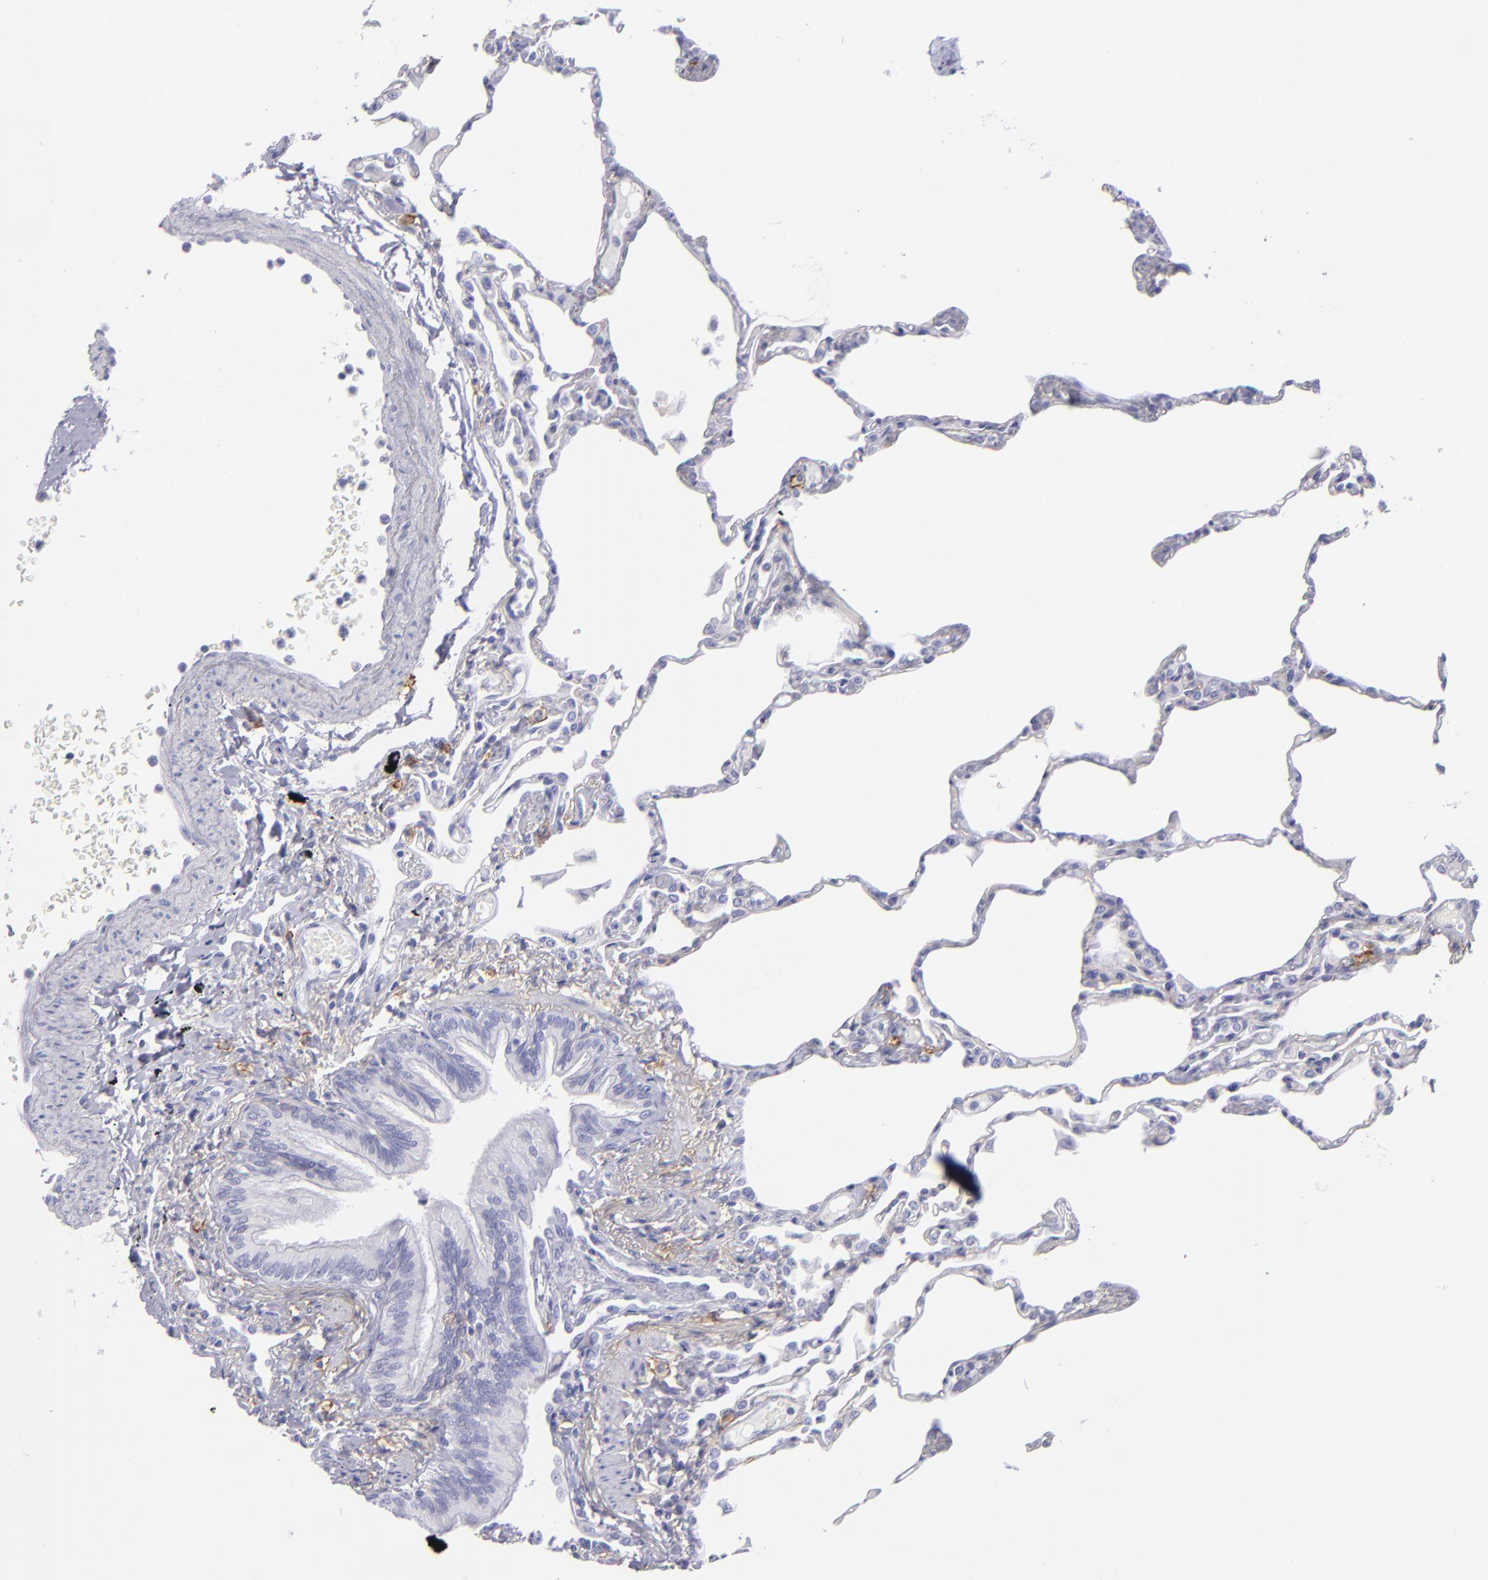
{"staining": {"intensity": "negative", "quantity": "none", "location": "none"}, "tissue": "lung", "cell_type": "Alveolar cells", "image_type": "normal", "snomed": [{"axis": "morphology", "description": "Normal tissue, NOS"}, {"axis": "topography", "description": "Lung"}], "caption": "A photomicrograph of lung stained for a protein shows no brown staining in alveolar cells.", "gene": "CD82", "patient": {"sex": "female", "age": 49}}